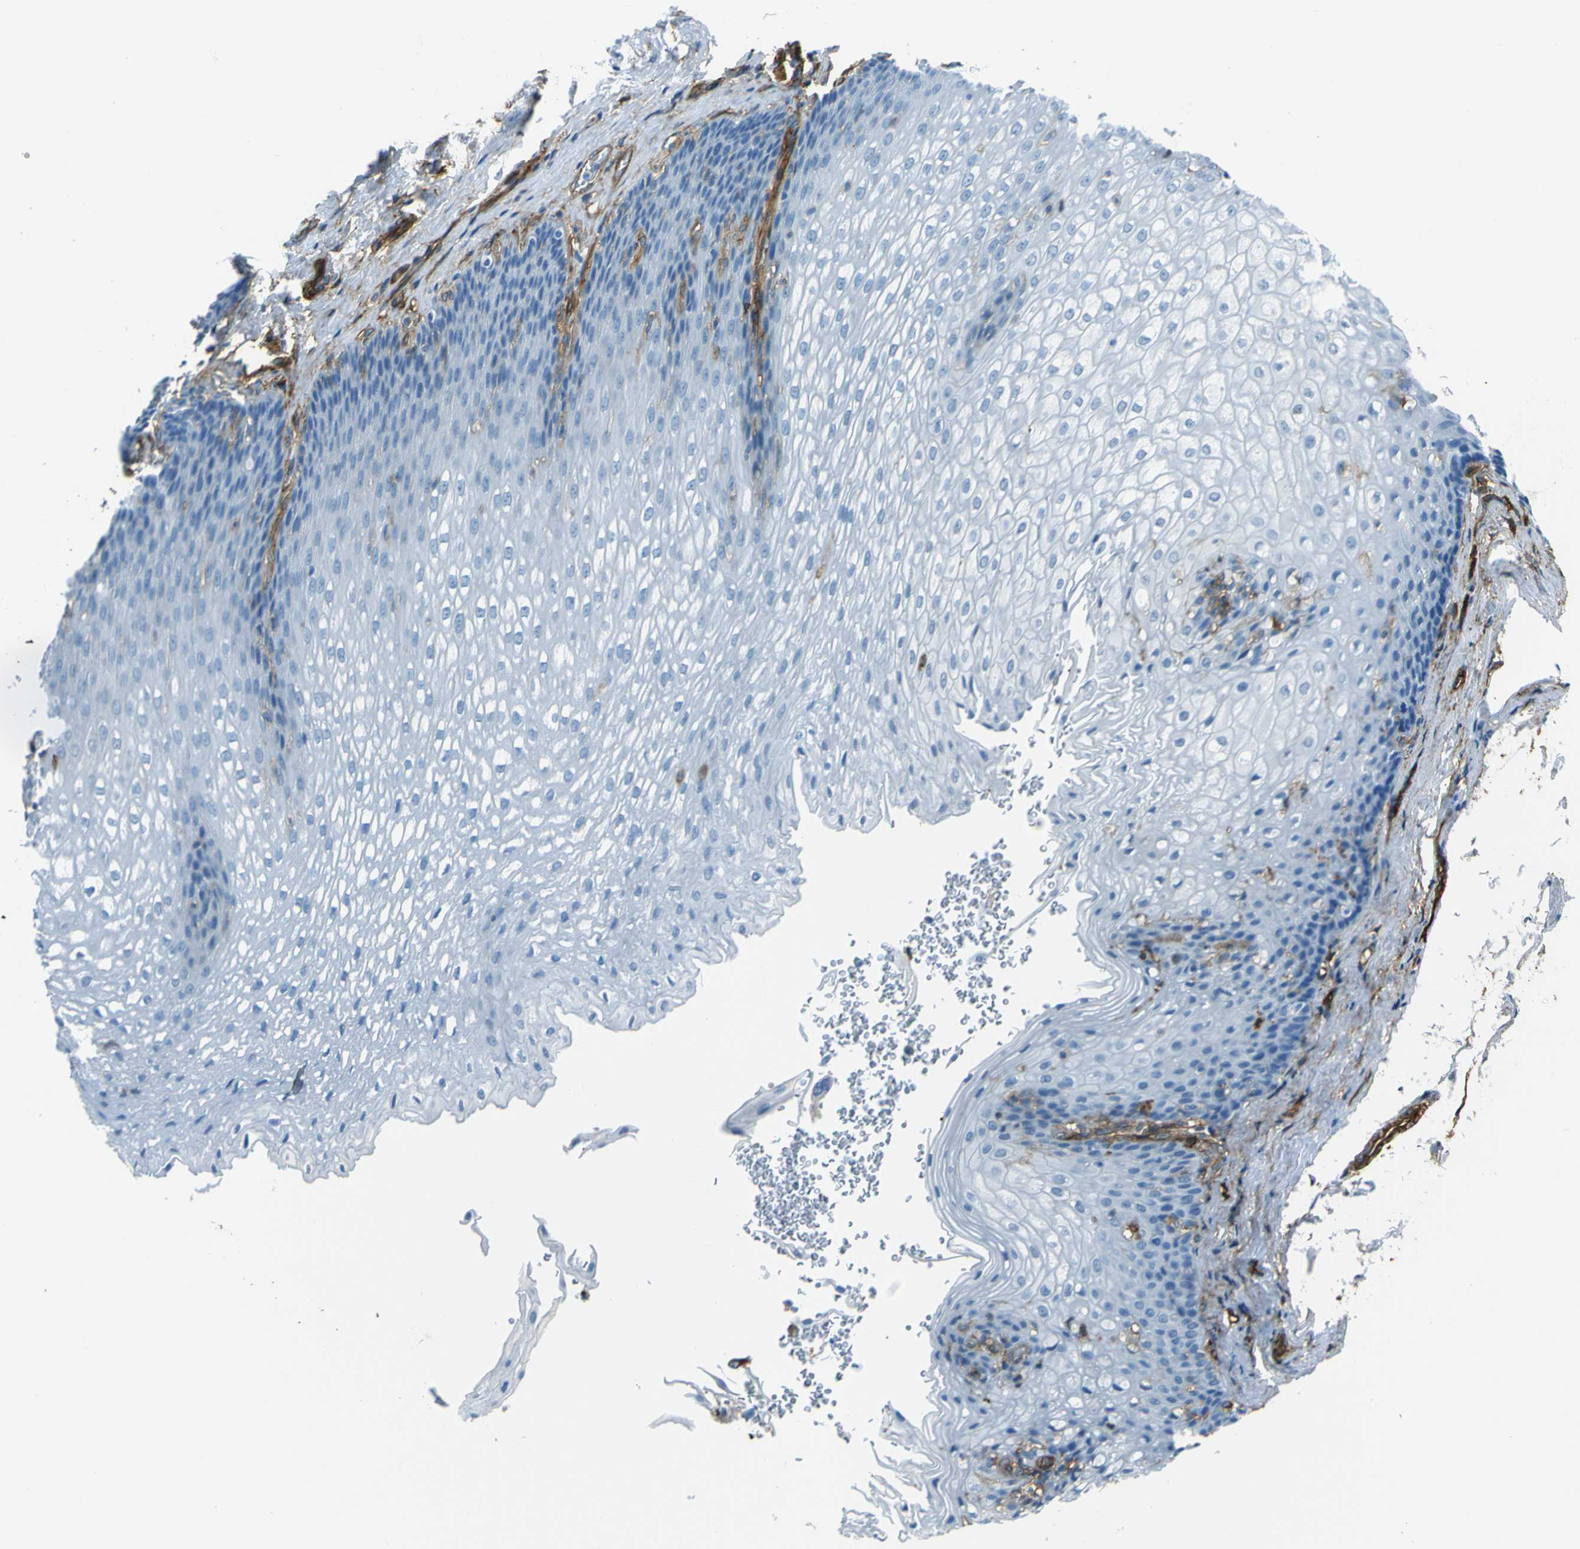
{"staining": {"intensity": "negative", "quantity": "none", "location": "none"}, "tissue": "esophagus", "cell_type": "Squamous epithelial cells", "image_type": "normal", "snomed": [{"axis": "morphology", "description": "Normal tissue, NOS"}, {"axis": "topography", "description": "Esophagus"}], "caption": "The image displays no staining of squamous epithelial cells in normal esophagus.", "gene": "ENTPD1", "patient": {"sex": "male", "age": 48}}